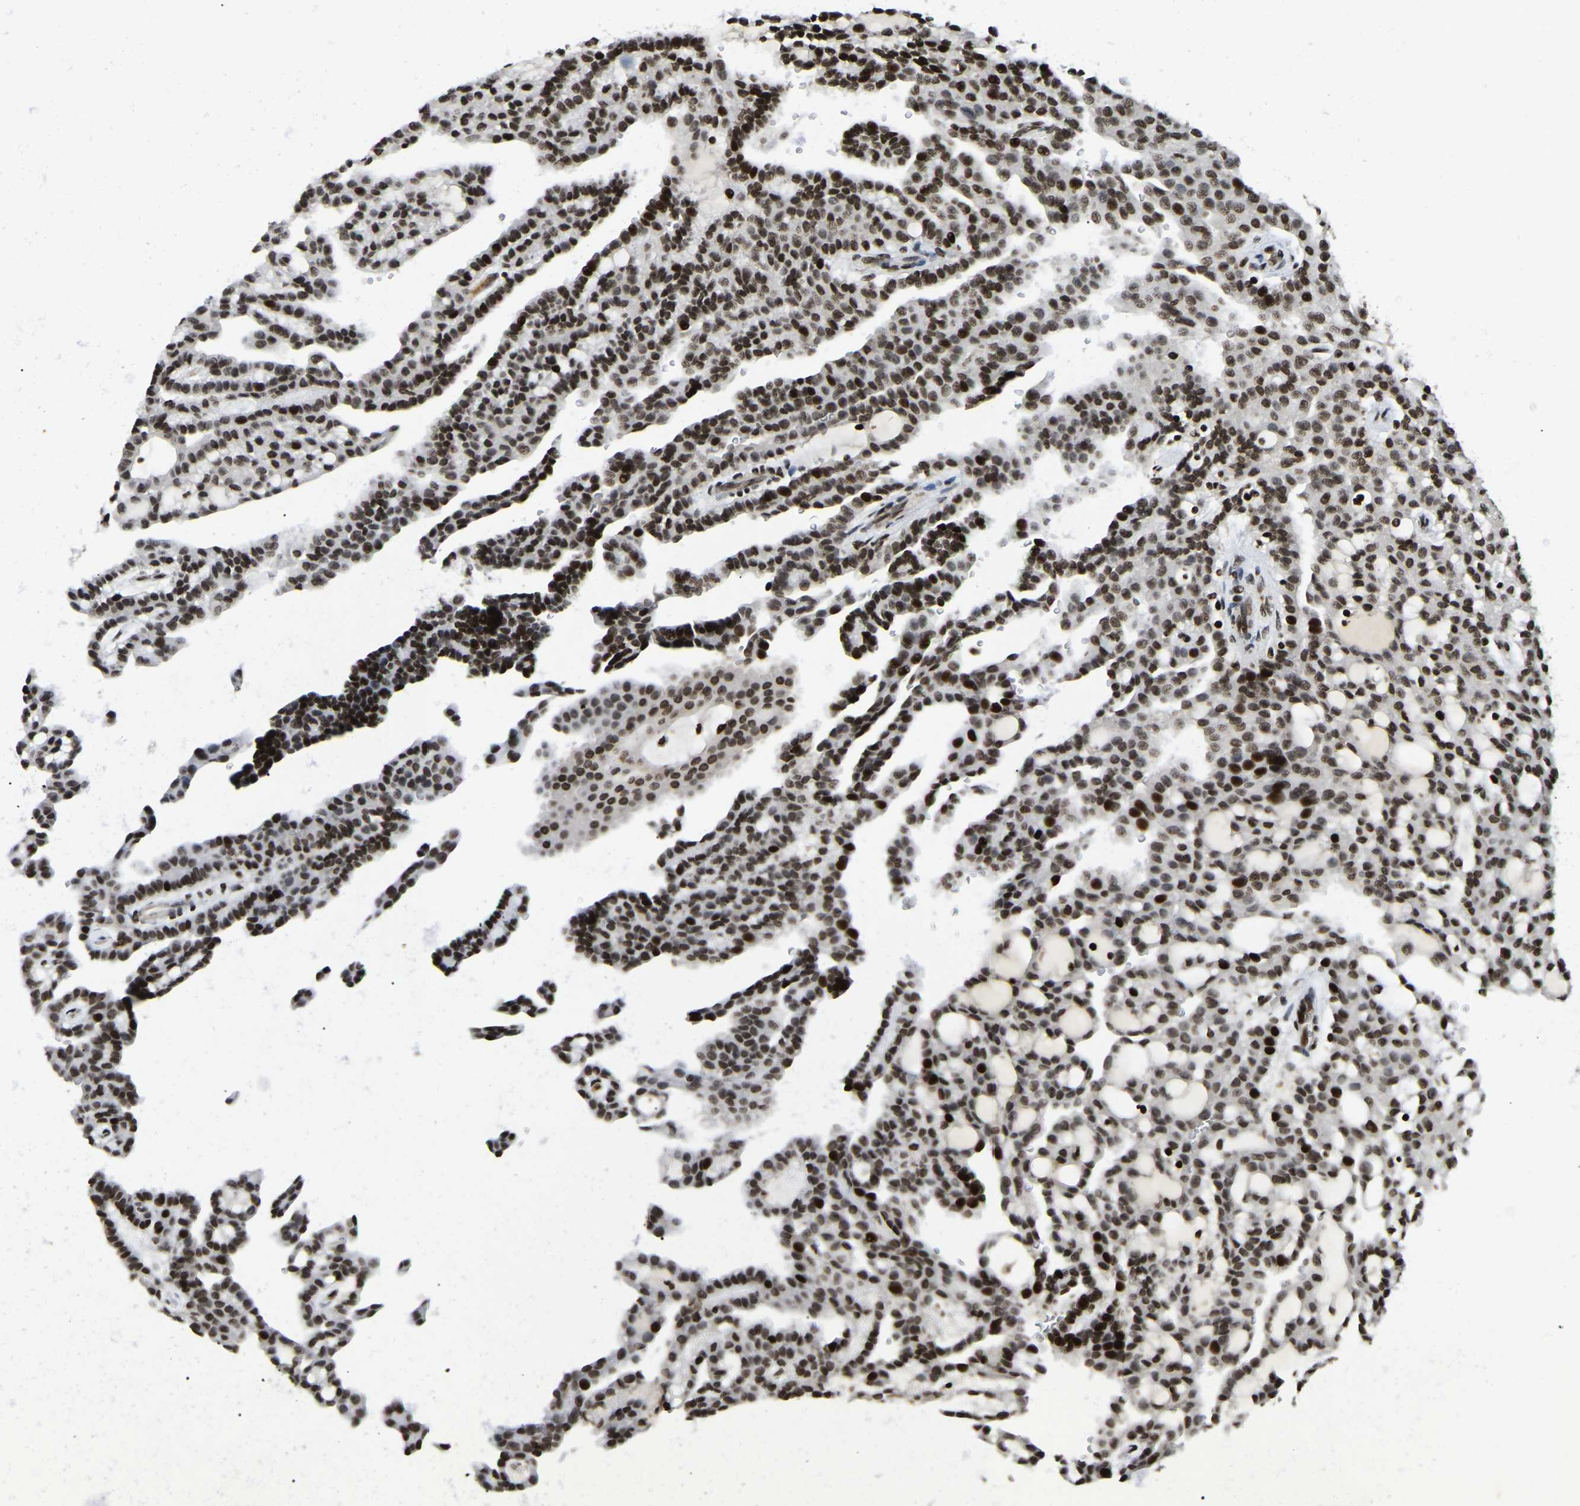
{"staining": {"intensity": "strong", "quantity": ">75%", "location": "nuclear"}, "tissue": "renal cancer", "cell_type": "Tumor cells", "image_type": "cancer", "snomed": [{"axis": "morphology", "description": "Adenocarcinoma, NOS"}, {"axis": "topography", "description": "Kidney"}], "caption": "There is high levels of strong nuclear expression in tumor cells of renal adenocarcinoma, as demonstrated by immunohistochemical staining (brown color).", "gene": "LRRC61", "patient": {"sex": "male", "age": 63}}